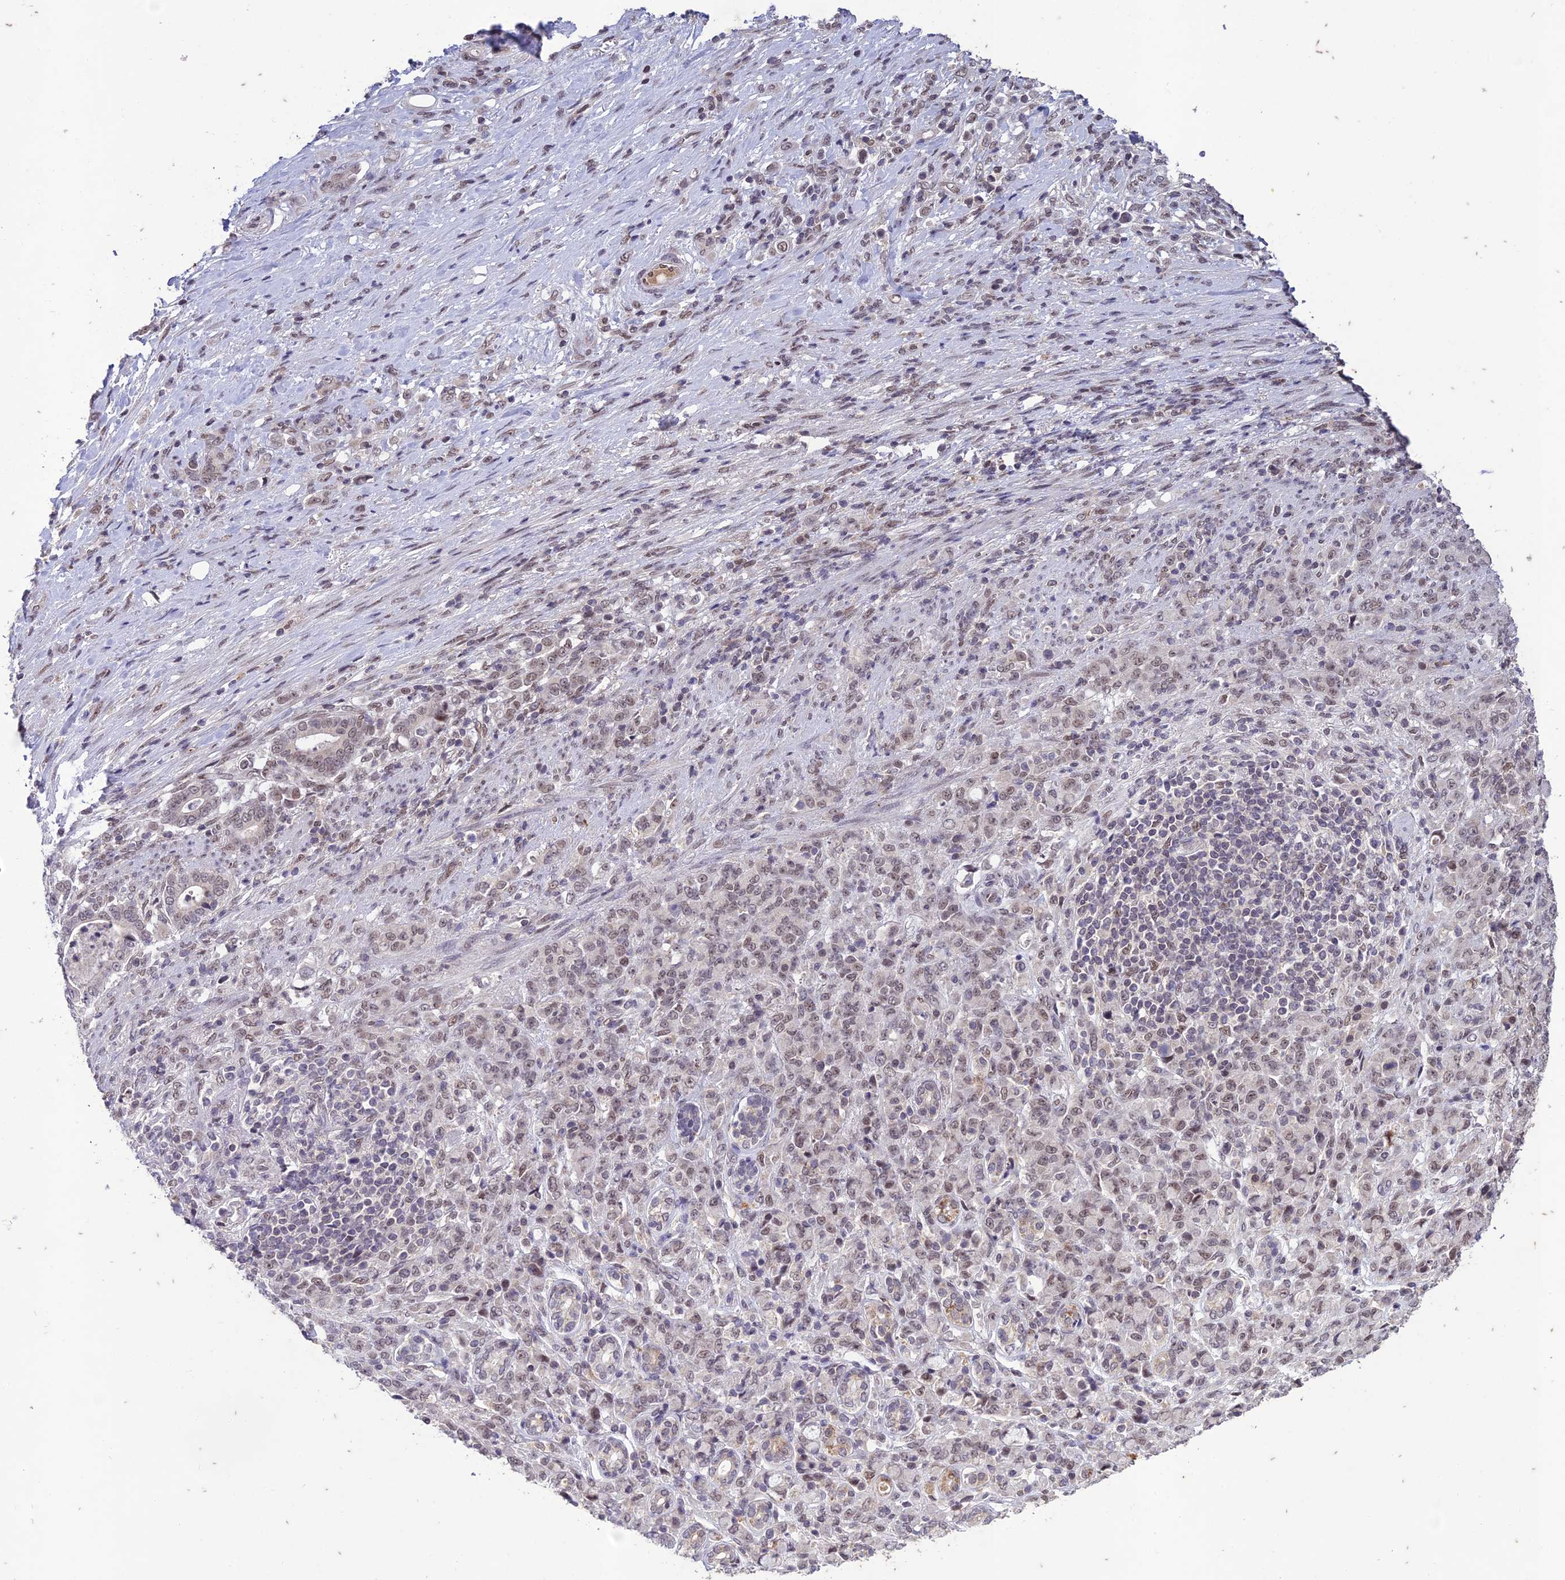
{"staining": {"intensity": "weak", "quantity": "25%-75%", "location": "nuclear"}, "tissue": "stomach cancer", "cell_type": "Tumor cells", "image_type": "cancer", "snomed": [{"axis": "morphology", "description": "Adenocarcinoma, NOS"}, {"axis": "topography", "description": "Stomach"}], "caption": "A photomicrograph showing weak nuclear staining in about 25%-75% of tumor cells in stomach cancer (adenocarcinoma), as visualized by brown immunohistochemical staining.", "gene": "POP4", "patient": {"sex": "female", "age": 79}}